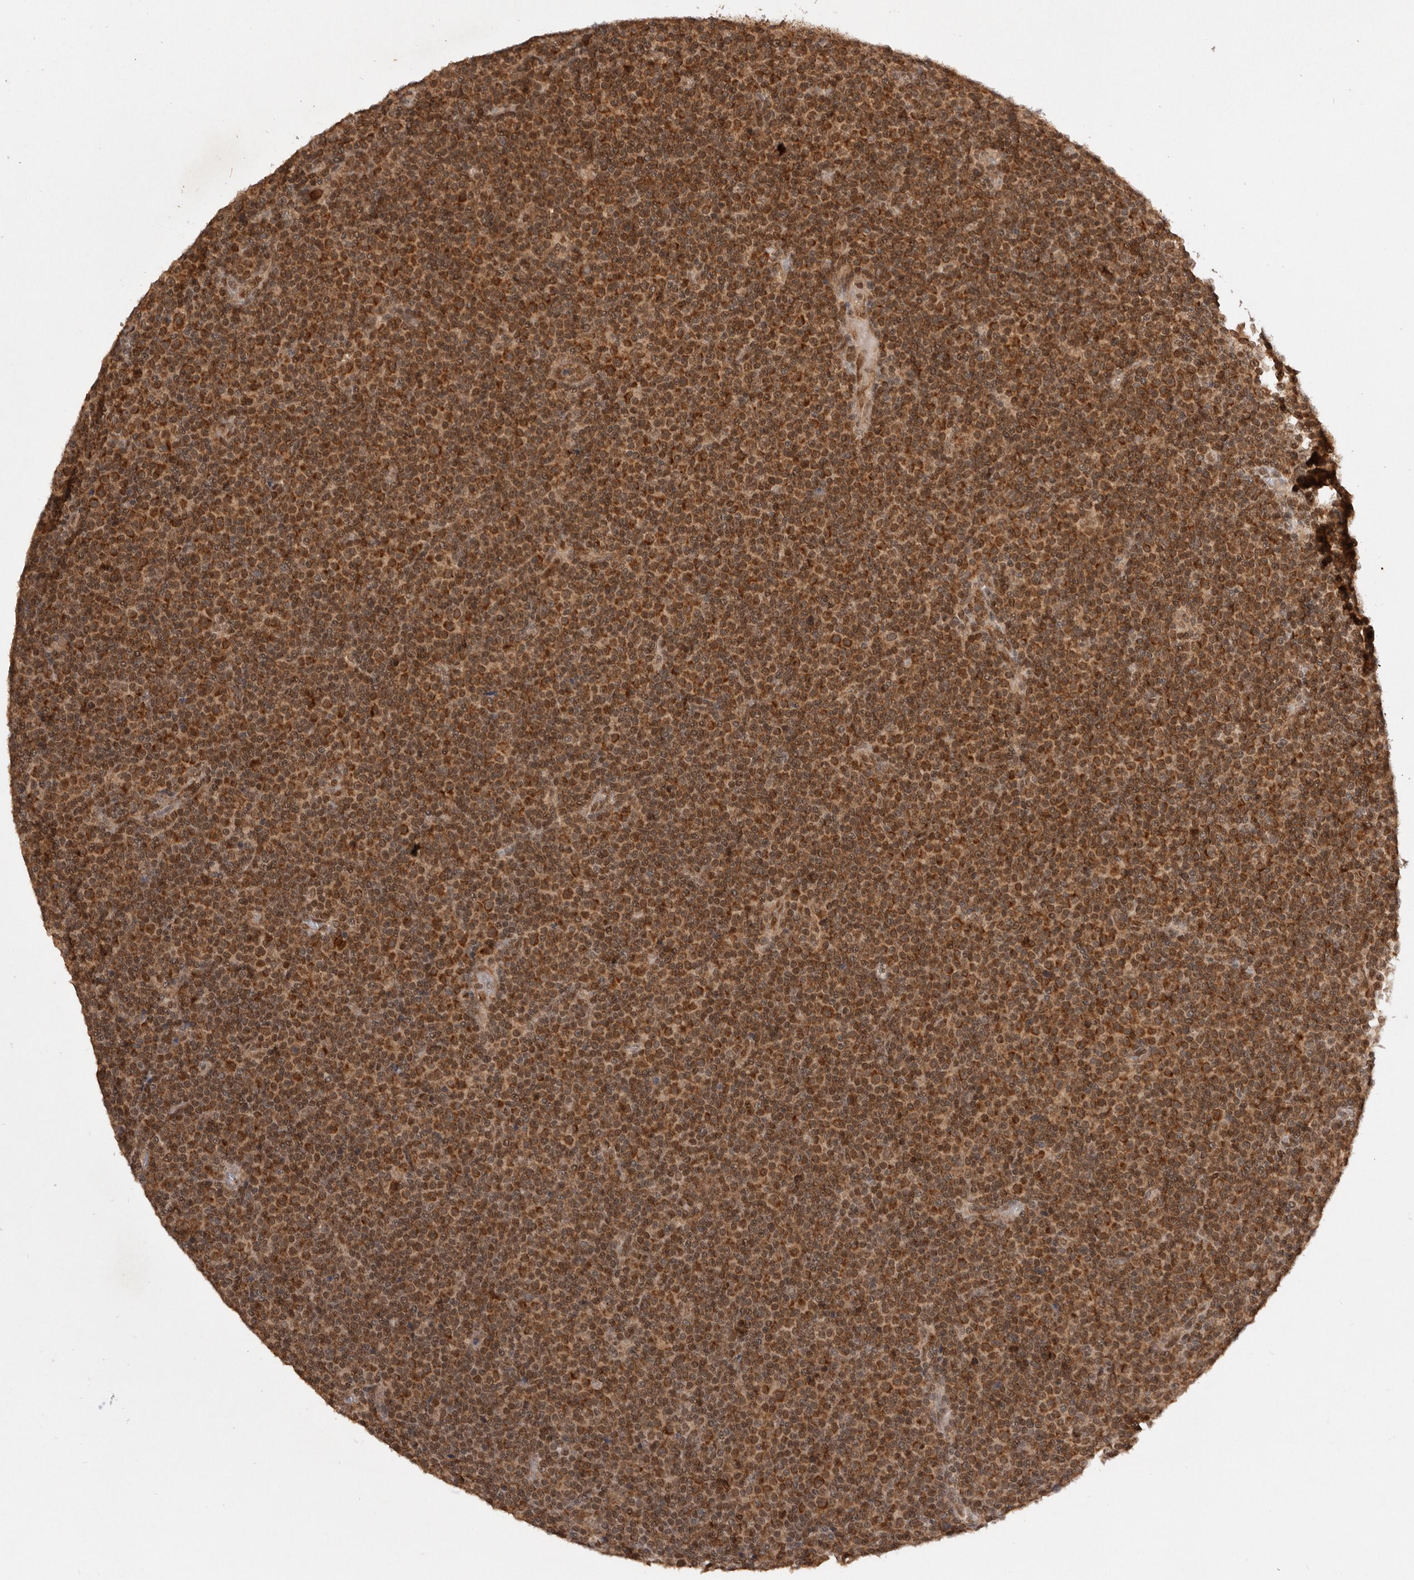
{"staining": {"intensity": "strong", "quantity": ">75%", "location": "cytoplasmic/membranous"}, "tissue": "lymphoma", "cell_type": "Tumor cells", "image_type": "cancer", "snomed": [{"axis": "morphology", "description": "Malignant lymphoma, non-Hodgkin's type, Low grade"}, {"axis": "topography", "description": "Lymph node"}], "caption": "A brown stain shows strong cytoplasmic/membranous expression of a protein in lymphoma tumor cells.", "gene": "TARS2", "patient": {"sex": "female", "age": 67}}